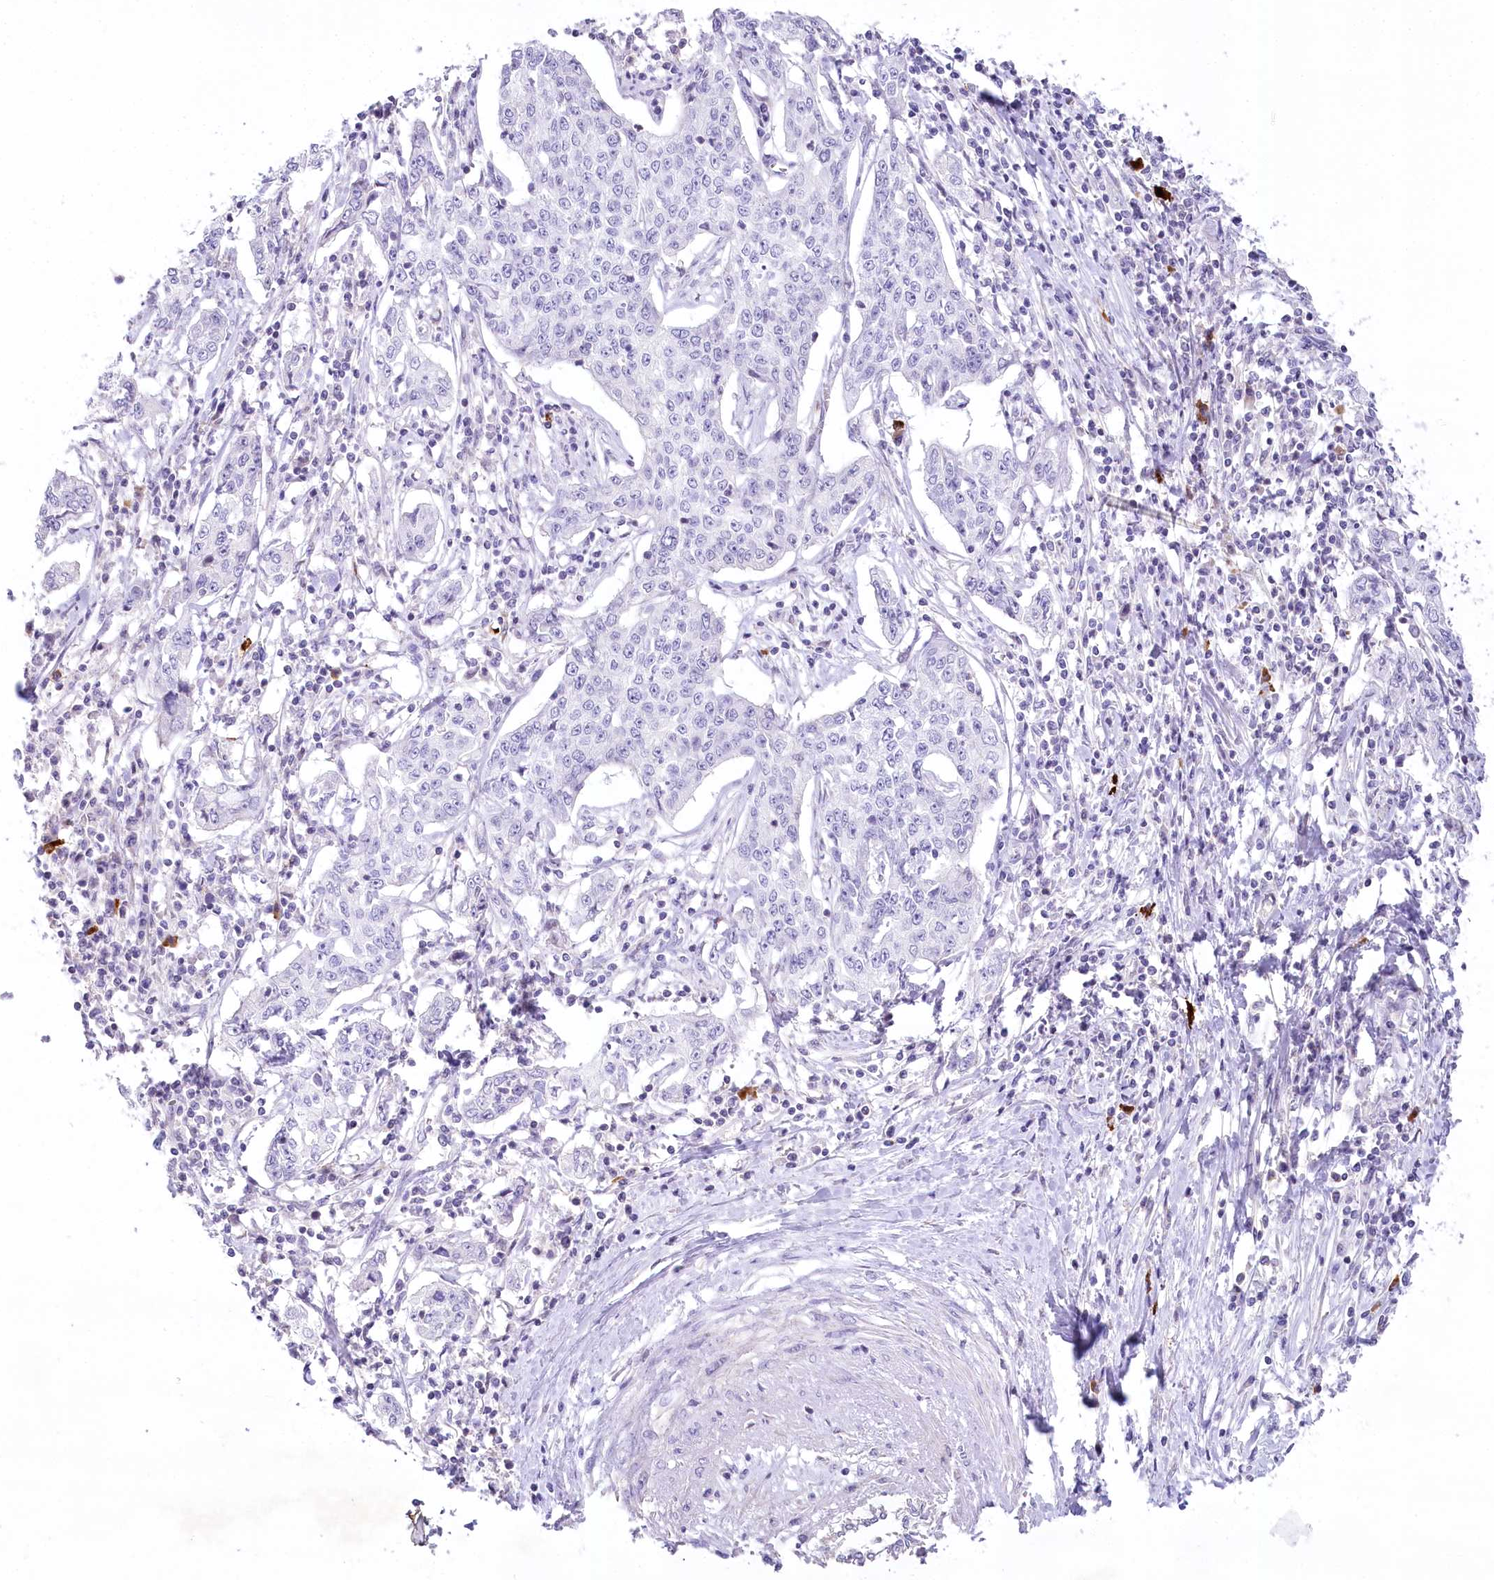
{"staining": {"intensity": "negative", "quantity": "none", "location": "none"}, "tissue": "cervical cancer", "cell_type": "Tumor cells", "image_type": "cancer", "snomed": [{"axis": "morphology", "description": "Squamous cell carcinoma, NOS"}, {"axis": "topography", "description": "Cervix"}], "caption": "IHC photomicrograph of neoplastic tissue: cervical cancer (squamous cell carcinoma) stained with DAB (3,3'-diaminobenzidine) demonstrates no significant protein staining in tumor cells.", "gene": "MYOZ1", "patient": {"sex": "female", "age": 35}}